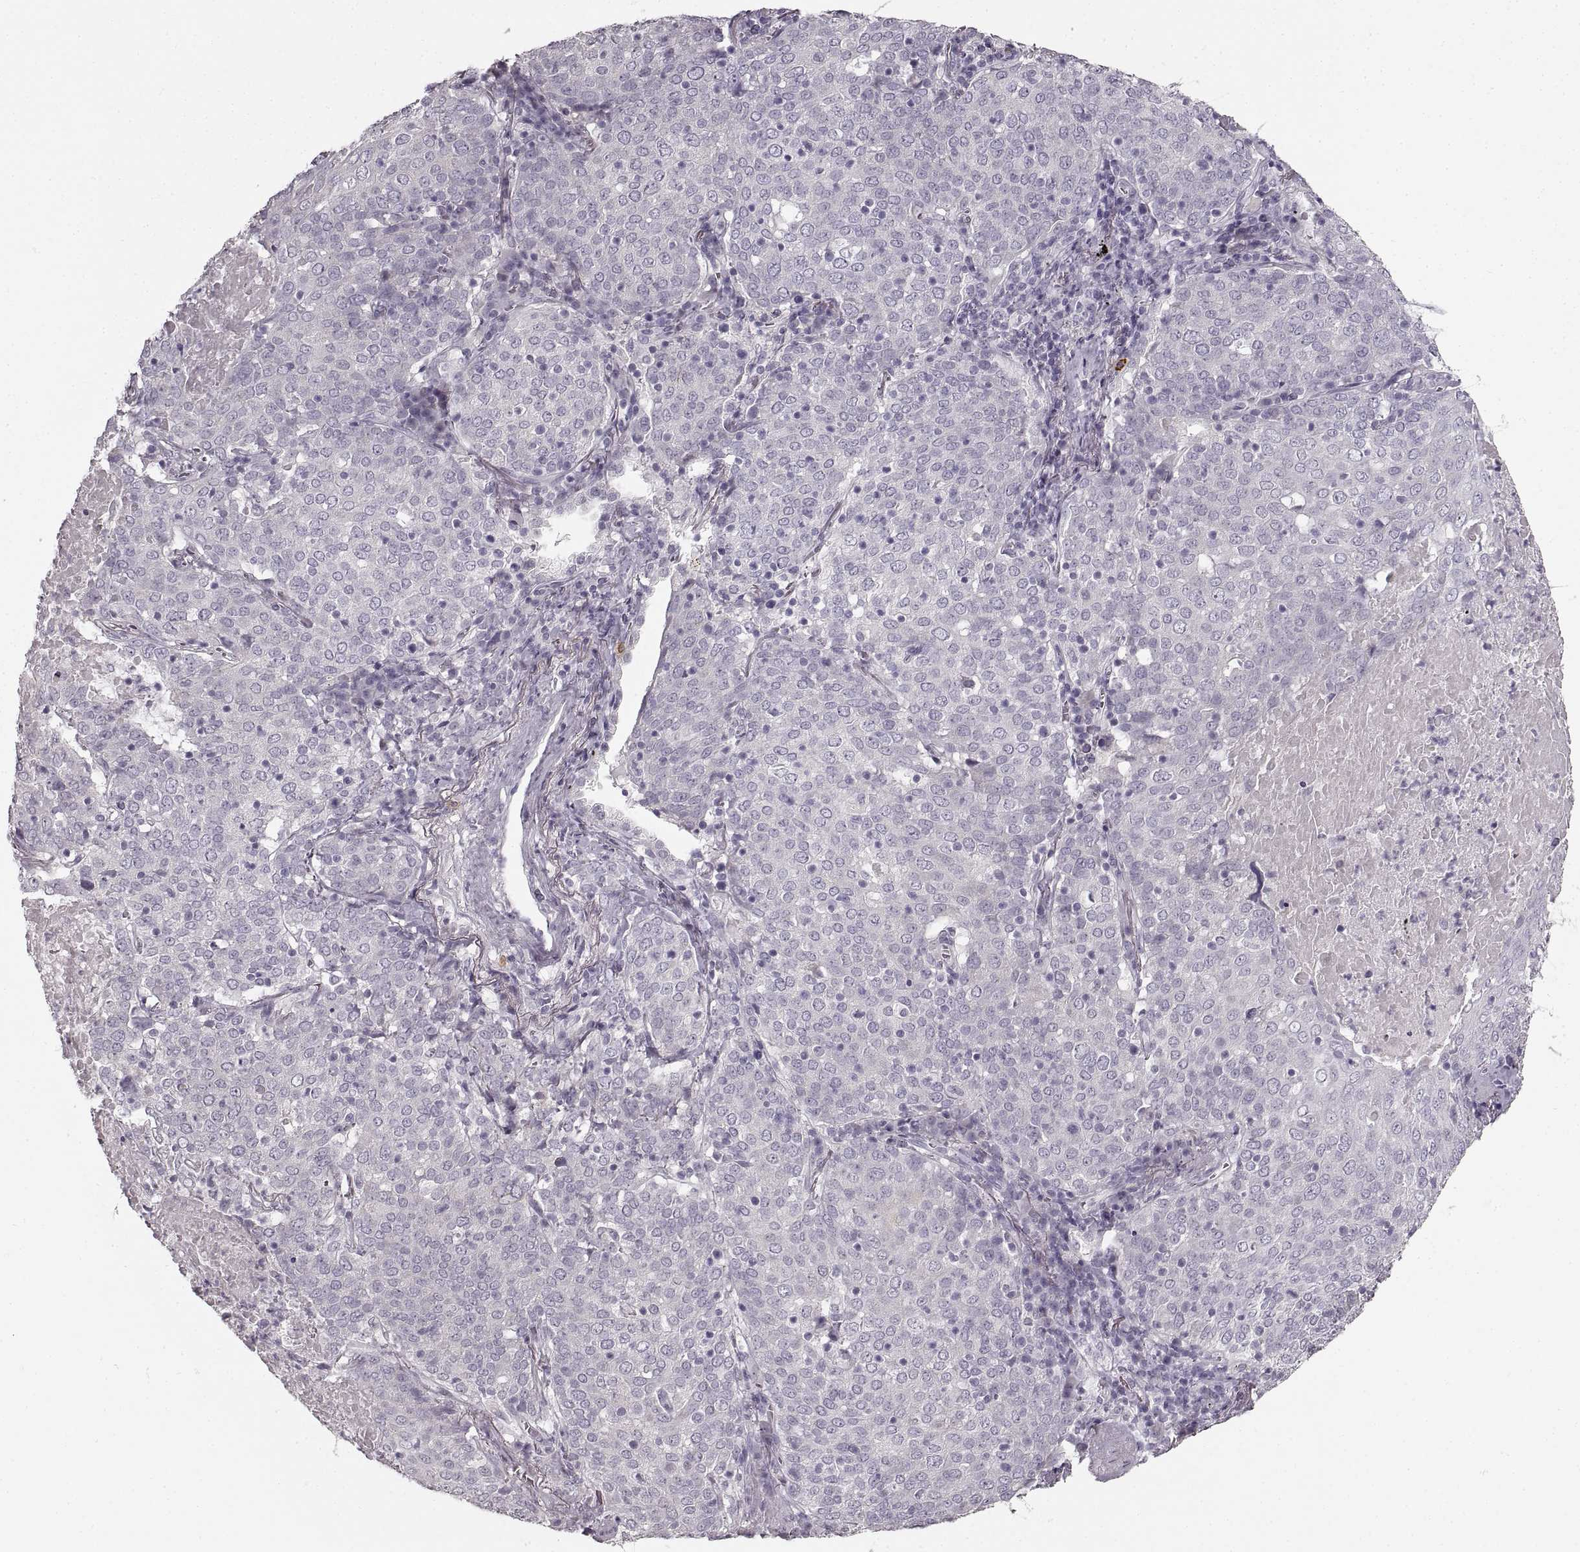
{"staining": {"intensity": "negative", "quantity": "none", "location": "none"}, "tissue": "lung cancer", "cell_type": "Tumor cells", "image_type": "cancer", "snomed": [{"axis": "morphology", "description": "Squamous cell carcinoma, NOS"}, {"axis": "topography", "description": "Lung"}], "caption": "This photomicrograph is of lung squamous cell carcinoma stained with IHC to label a protein in brown with the nuclei are counter-stained blue. There is no staining in tumor cells. (Immunohistochemistry, brightfield microscopy, high magnification).", "gene": "CNTN1", "patient": {"sex": "male", "age": 82}}